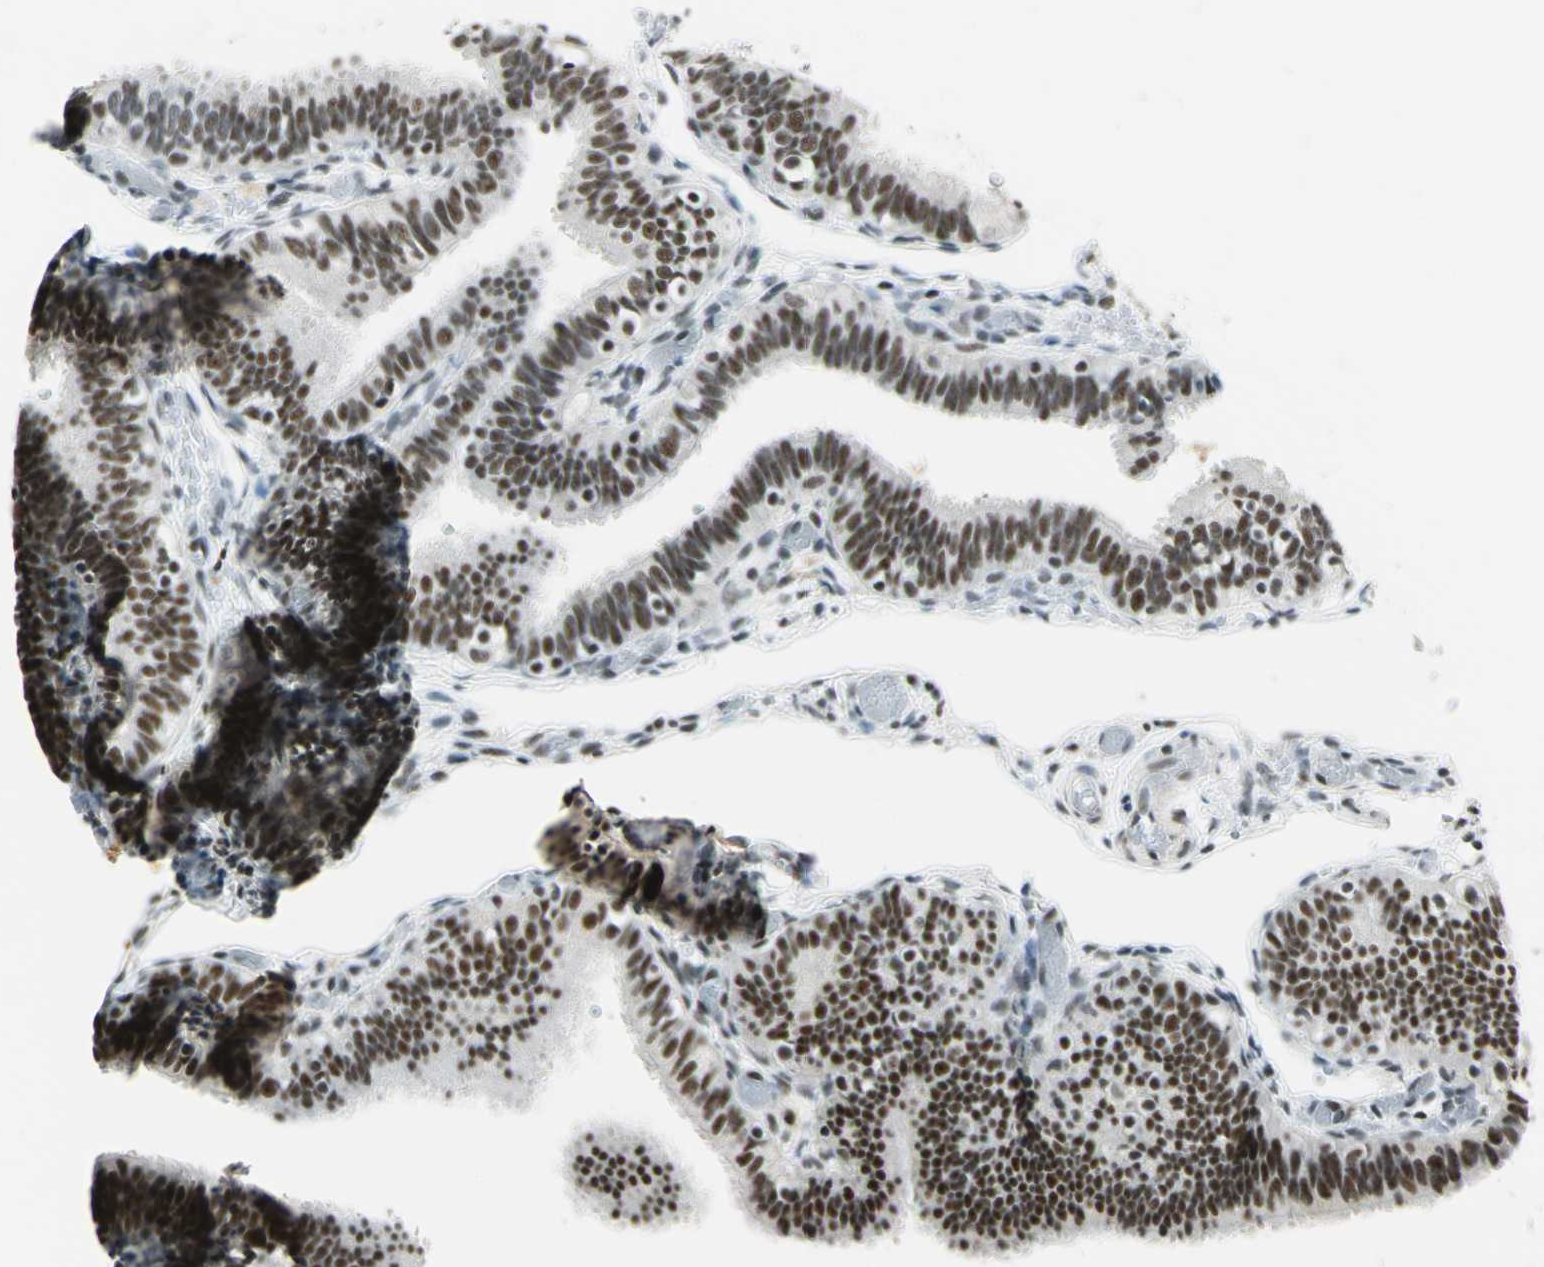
{"staining": {"intensity": "strong", "quantity": ">75%", "location": "nuclear"}, "tissue": "fallopian tube", "cell_type": "Glandular cells", "image_type": "normal", "snomed": [{"axis": "morphology", "description": "Normal tissue, NOS"}, {"axis": "topography", "description": "Fallopian tube"}], "caption": "Unremarkable fallopian tube was stained to show a protein in brown. There is high levels of strong nuclear expression in about >75% of glandular cells. The staining was performed using DAB (3,3'-diaminobenzidine) to visualize the protein expression in brown, while the nuclei were stained in blue with hematoxylin (Magnification: 20x).", "gene": "CCNT1", "patient": {"sex": "female", "age": 46}}